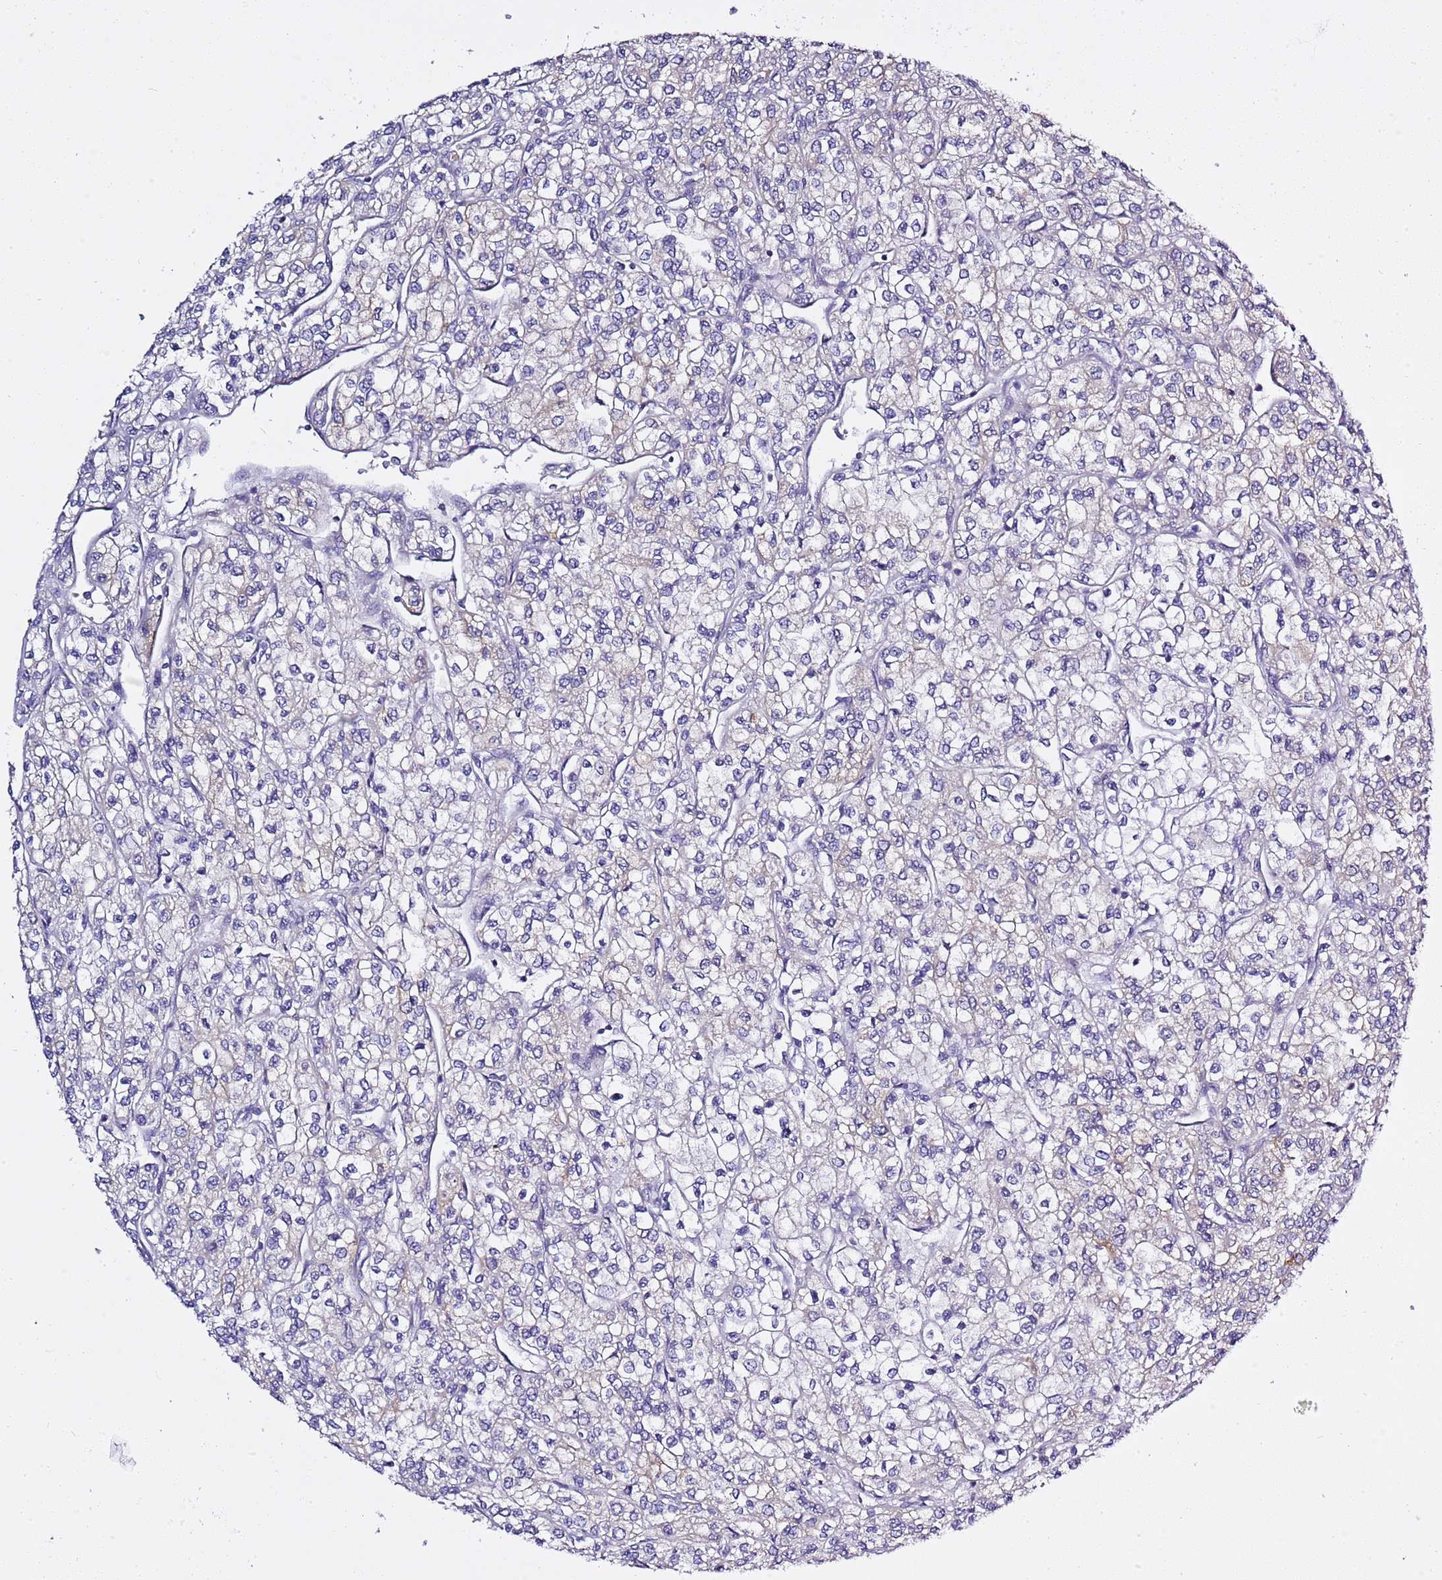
{"staining": {"intensity": "negative", "quantity": "none", "location": "none"}, "tissue": "renal cancer", "cell_type": "Tumor cells", "image_type": "cancer", "snomed": [{"axis": "morphology", "description": "Adenocarcinoma, NOS"}, {"axis": "topography", "description": "Kidney"}], "caption": "Tumor cells show no significant protein staining in renal cancer (adenocarcinoma). (Stains: DAB (3,3'-diaminobenzidine) immunohistochemistry (IHC) with hematoxylin counter stain, Microscopy: brightfield microscopy at high magnification).", "gene": "RFK", "patient": {"sex": "male", "age": 80}}